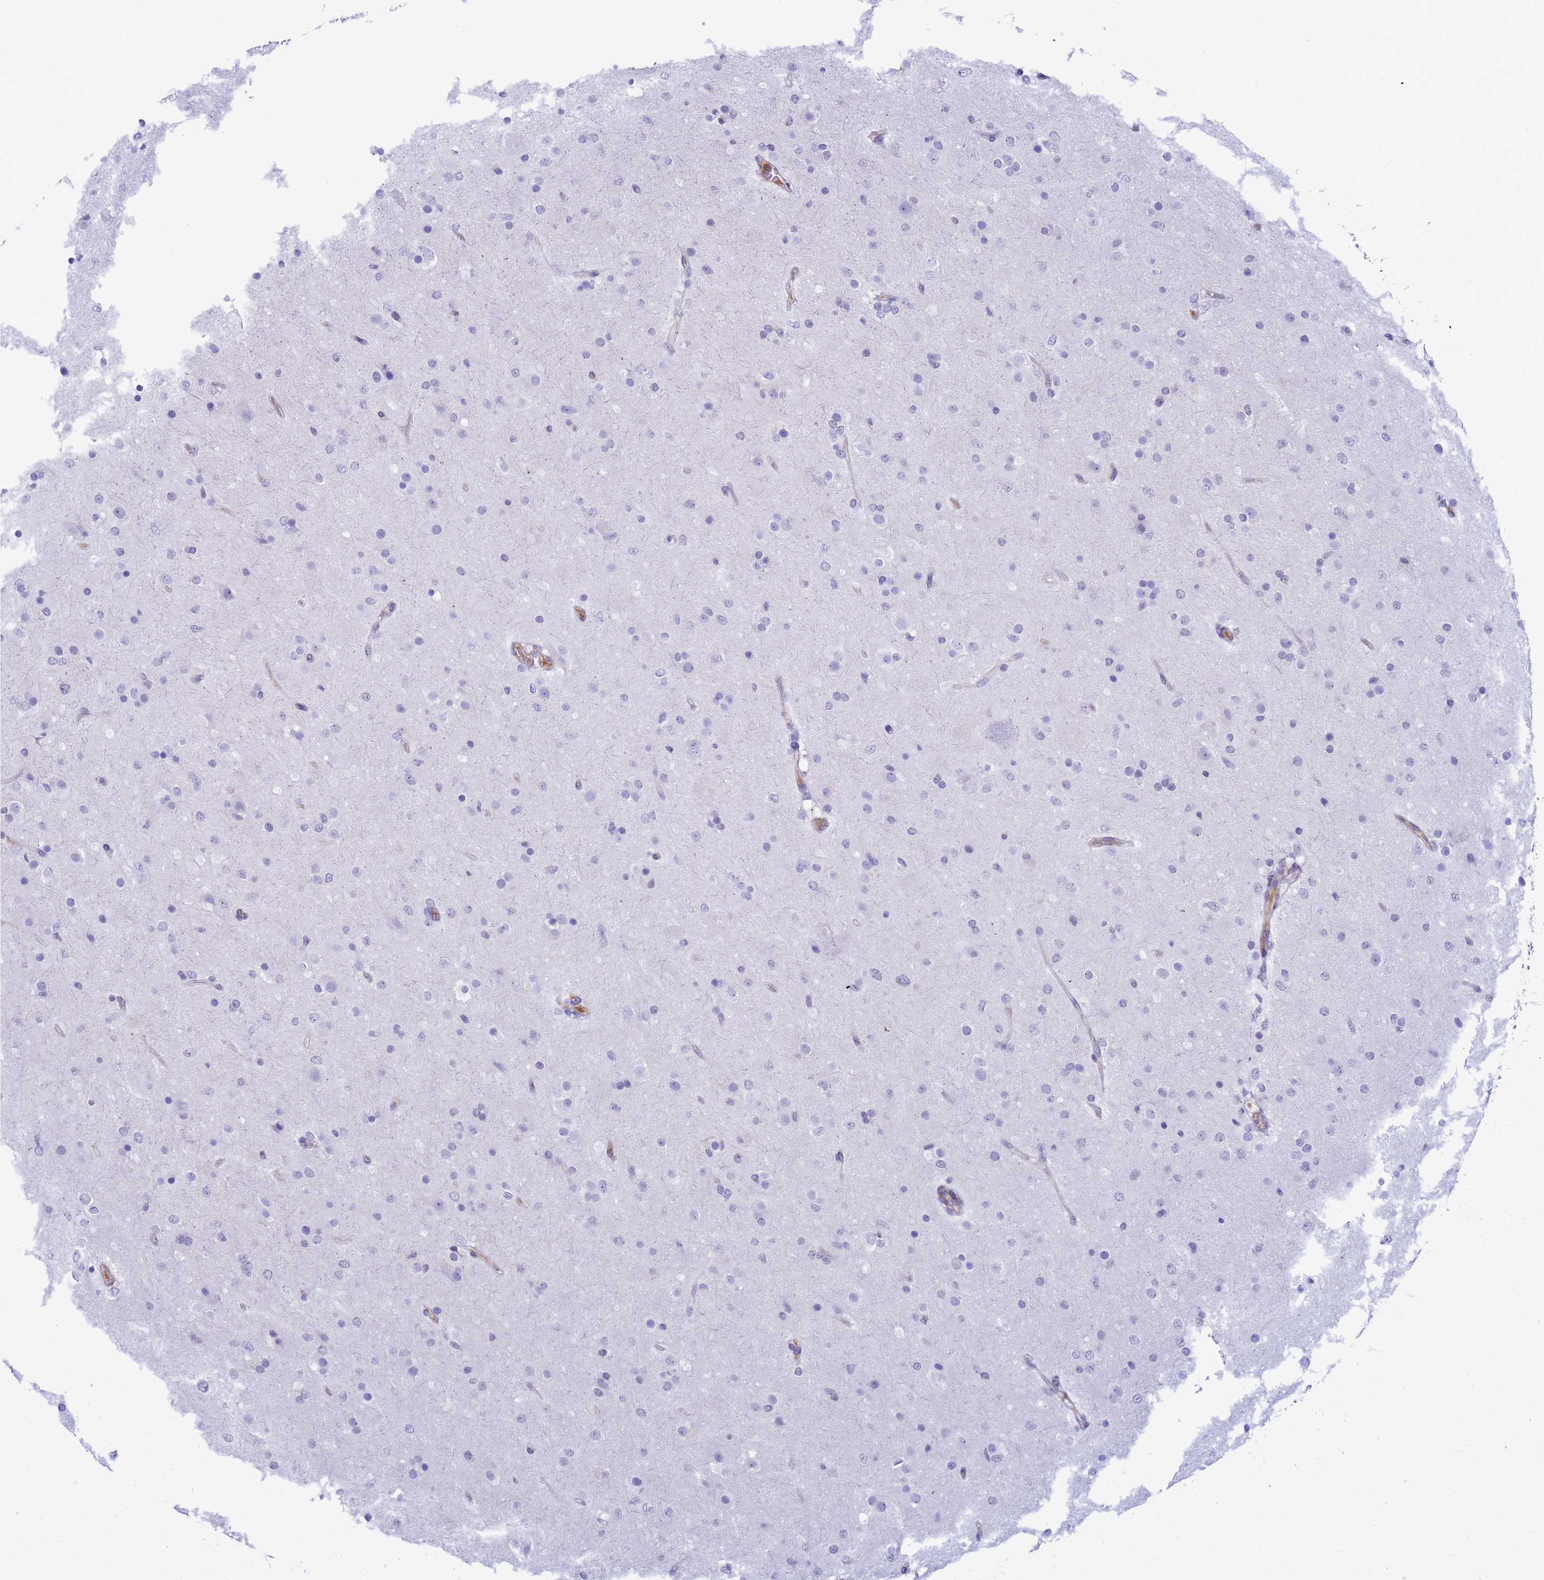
{"staining": {"intensity": "negative", "quantity": "none", "location": "none"}, "tissue": "glioma", "cell_type": "Tumor cells", "image_type": "cancer", "snomed": [{"axis": "morphology", "description": "Glioma, malignant, Low grade"}, {"axis": "topography", "description": "Brain"}], "caption": "Immunohistochemical staining of human glioma shows no significant expression in tumor cells.", "gene": "ORM1", "patient": {"sex": "male", "age": 65}}